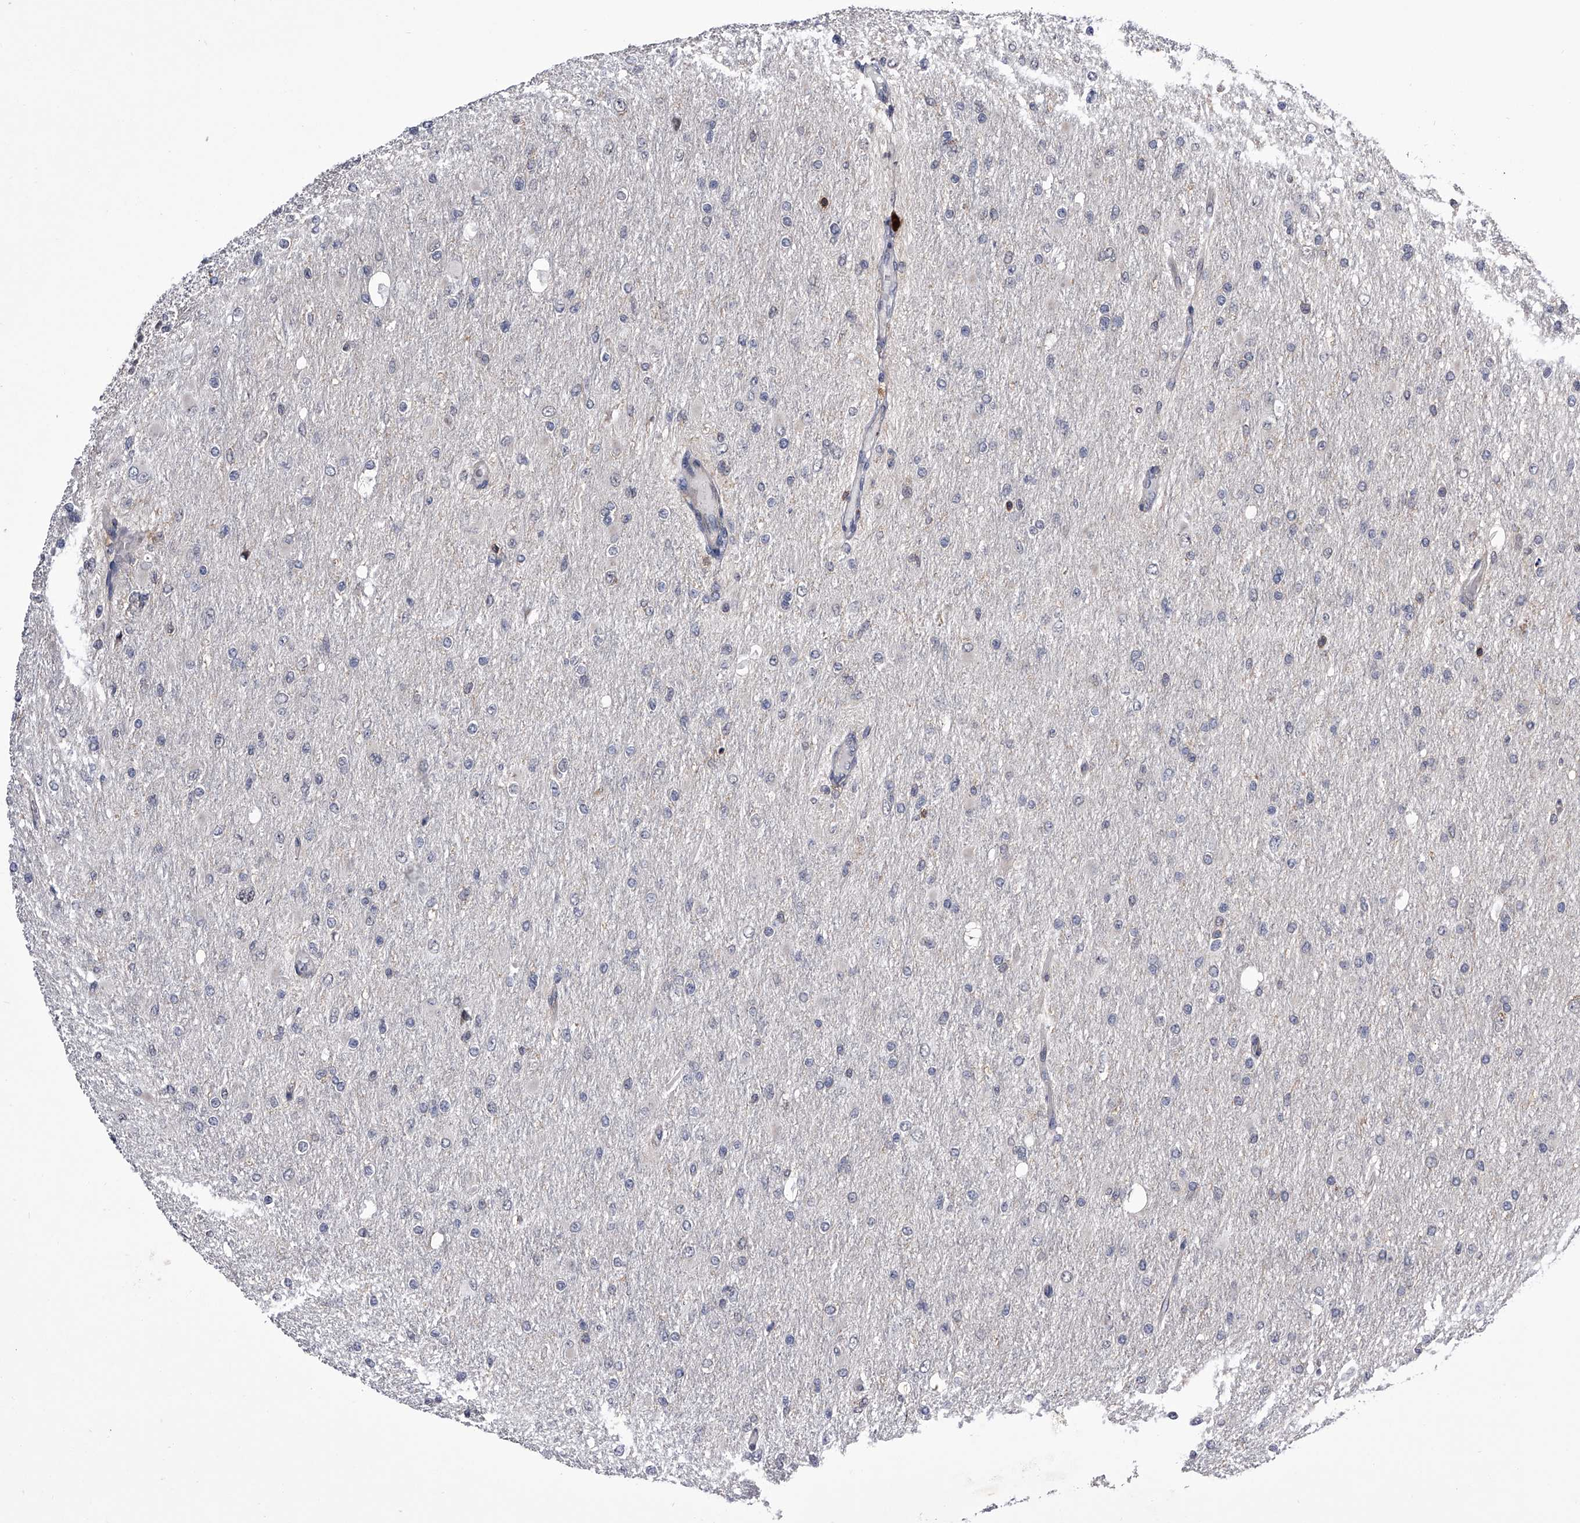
{"staining": {"intensity": "negative", "quantity": "none", "location": "none"}, "tissue": "glioma", "cell_type": "Tumor cells", "image_type": "cancer", "snomed": [{"axis": "morphology", "description": "Glioma, malignant, High grade"}, {"axis": "topography", "description": "Cerebral cortex"}], "caption": "High power microscopy histopathology image of an immunohistochemistry (IHC) image of malignant glioma (high-grade), revealing no significant positivity in tumor cells.", "gene": "PAN3", "patient": {"sex": "female", "age": 36}}